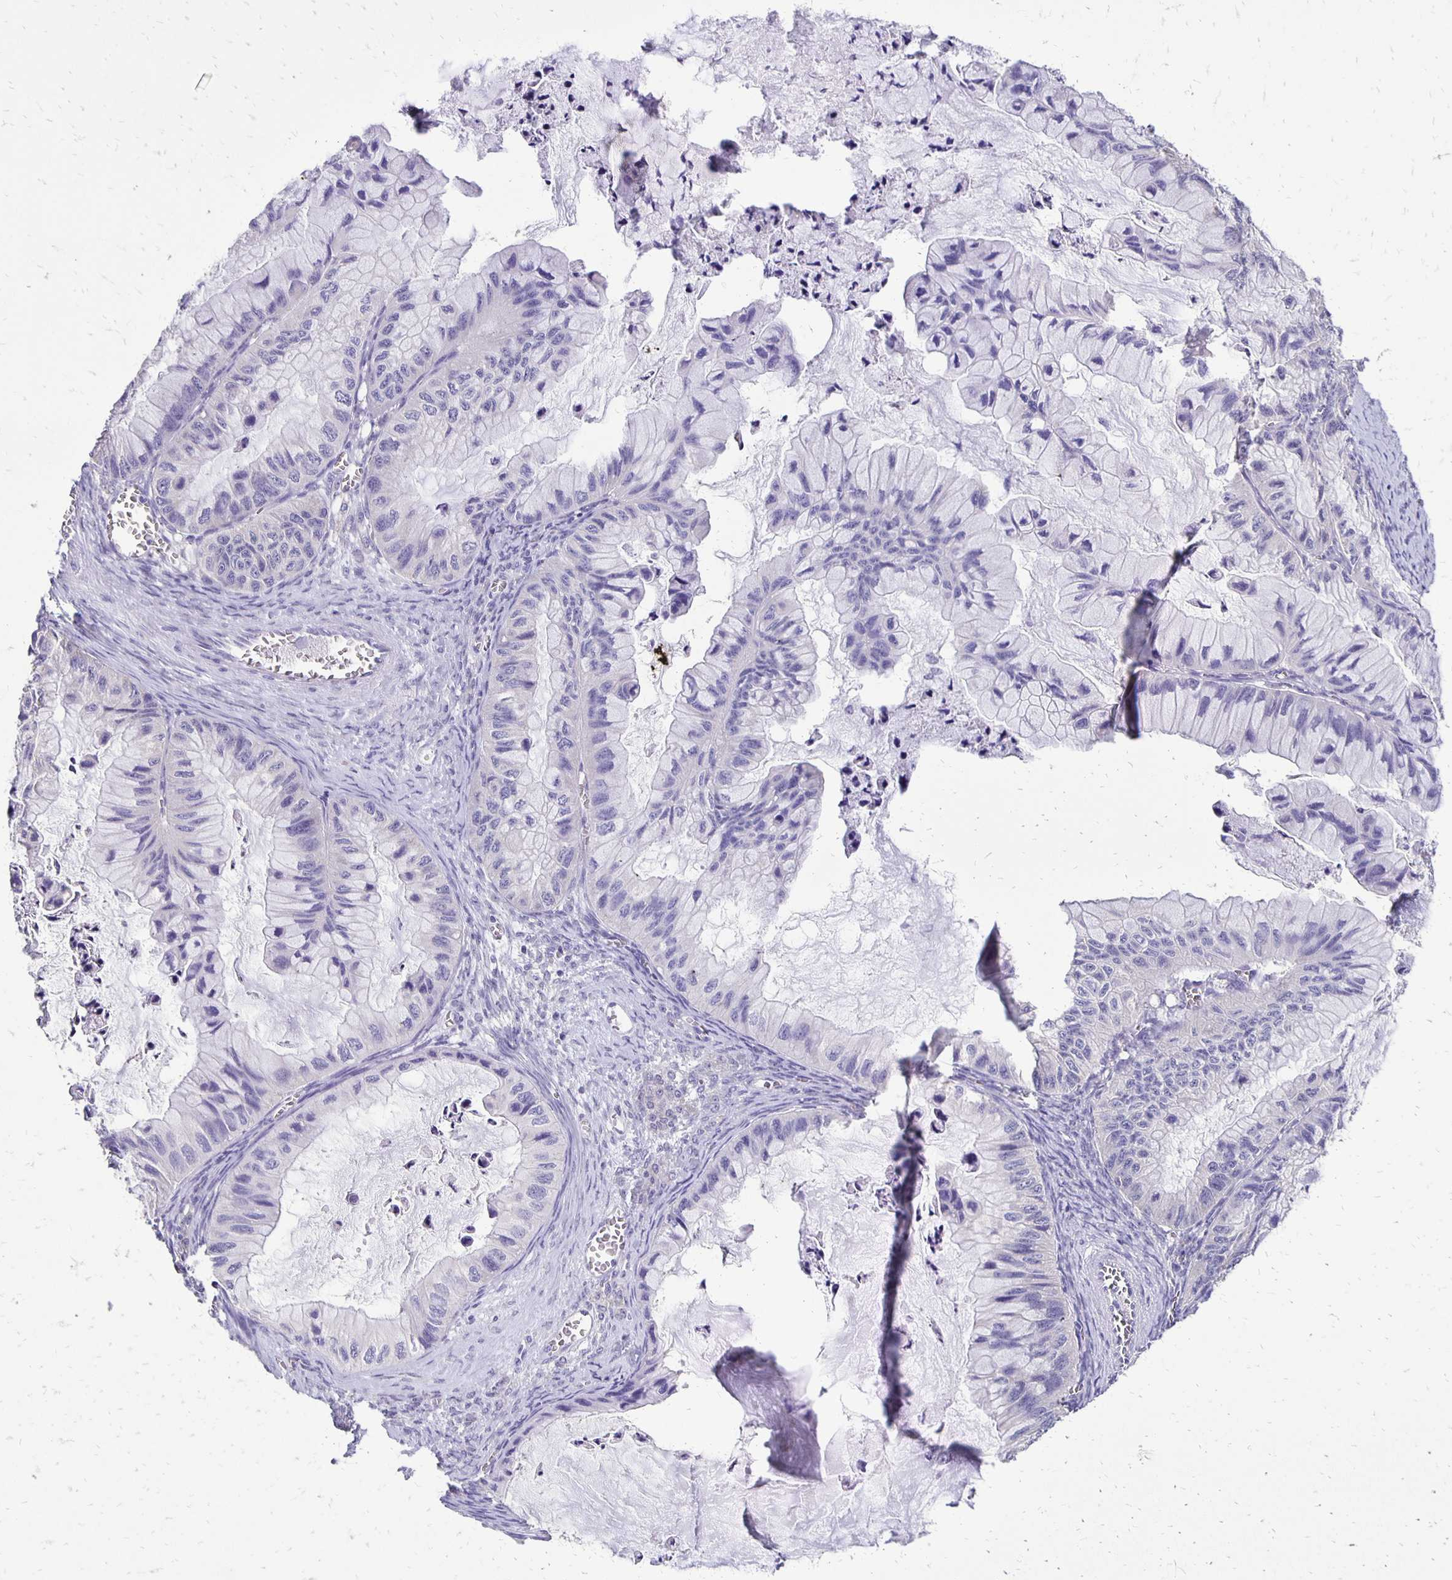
{"staining": {"intensity": "negative", "quantity": "none", "location": "none"}, "tissue": "ovarian cancer", "cell_type": "Tumor cells", "image_type": "cancer", "snomed": [{"axis": "morphology", "description": "Cystadenocarcinoma, mucinous, NOS"}, {"axis": "topography", "description": "Ovary"}], "caption": "This image is of ovarian cancer stained with IHC to label a protein in brown with the nuclei are counter-stained blue. There is no staining in tumor cells. (IHC, brightfield microscopy, high magnification).", "gene": "ANKRD45", "patient": {"sex": "female", "age": 72}}